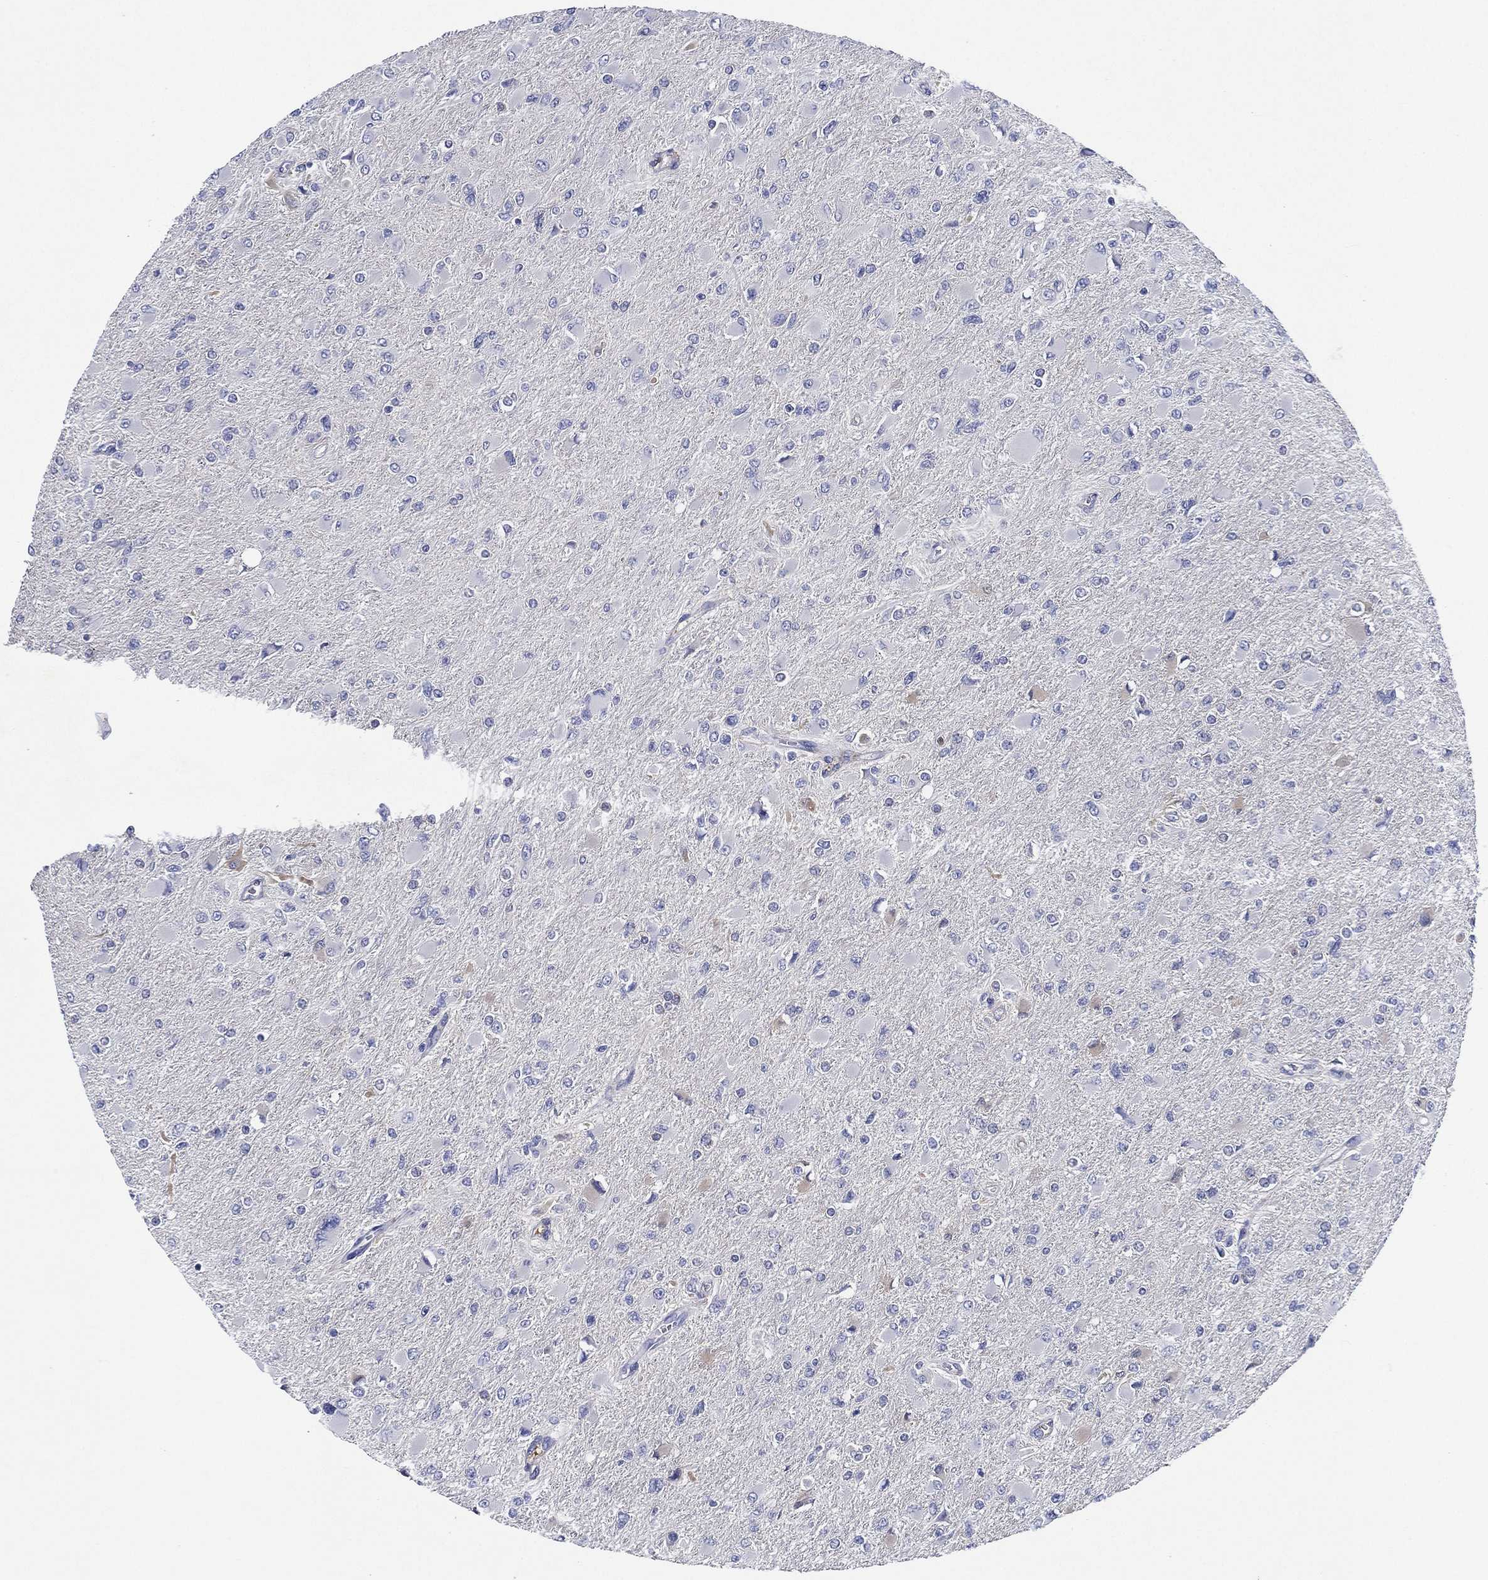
{"staining": {"intensity": "negative", "quantity": "none", "location": "none"}, "tissue": "glioma", "cell_type": "Tumor cells", "image_type": "cancer", "snomed": [{"axis": "morphology", "description": "Glioma, malignant, High grade"}, {"axis": "topography", "description": "Cerebral cortex"}], "caption": "Immunohistochemistry (IHC) photomicrograph of neoplastic tissue: high-grade glioma (malignant) stained with DAB (3,3'-diaminobenzidine) exhibits no significant protein staining in tumor cells.", "gene": "TMPRSS11D", "patient": {"sex": "female", "age": 36}}